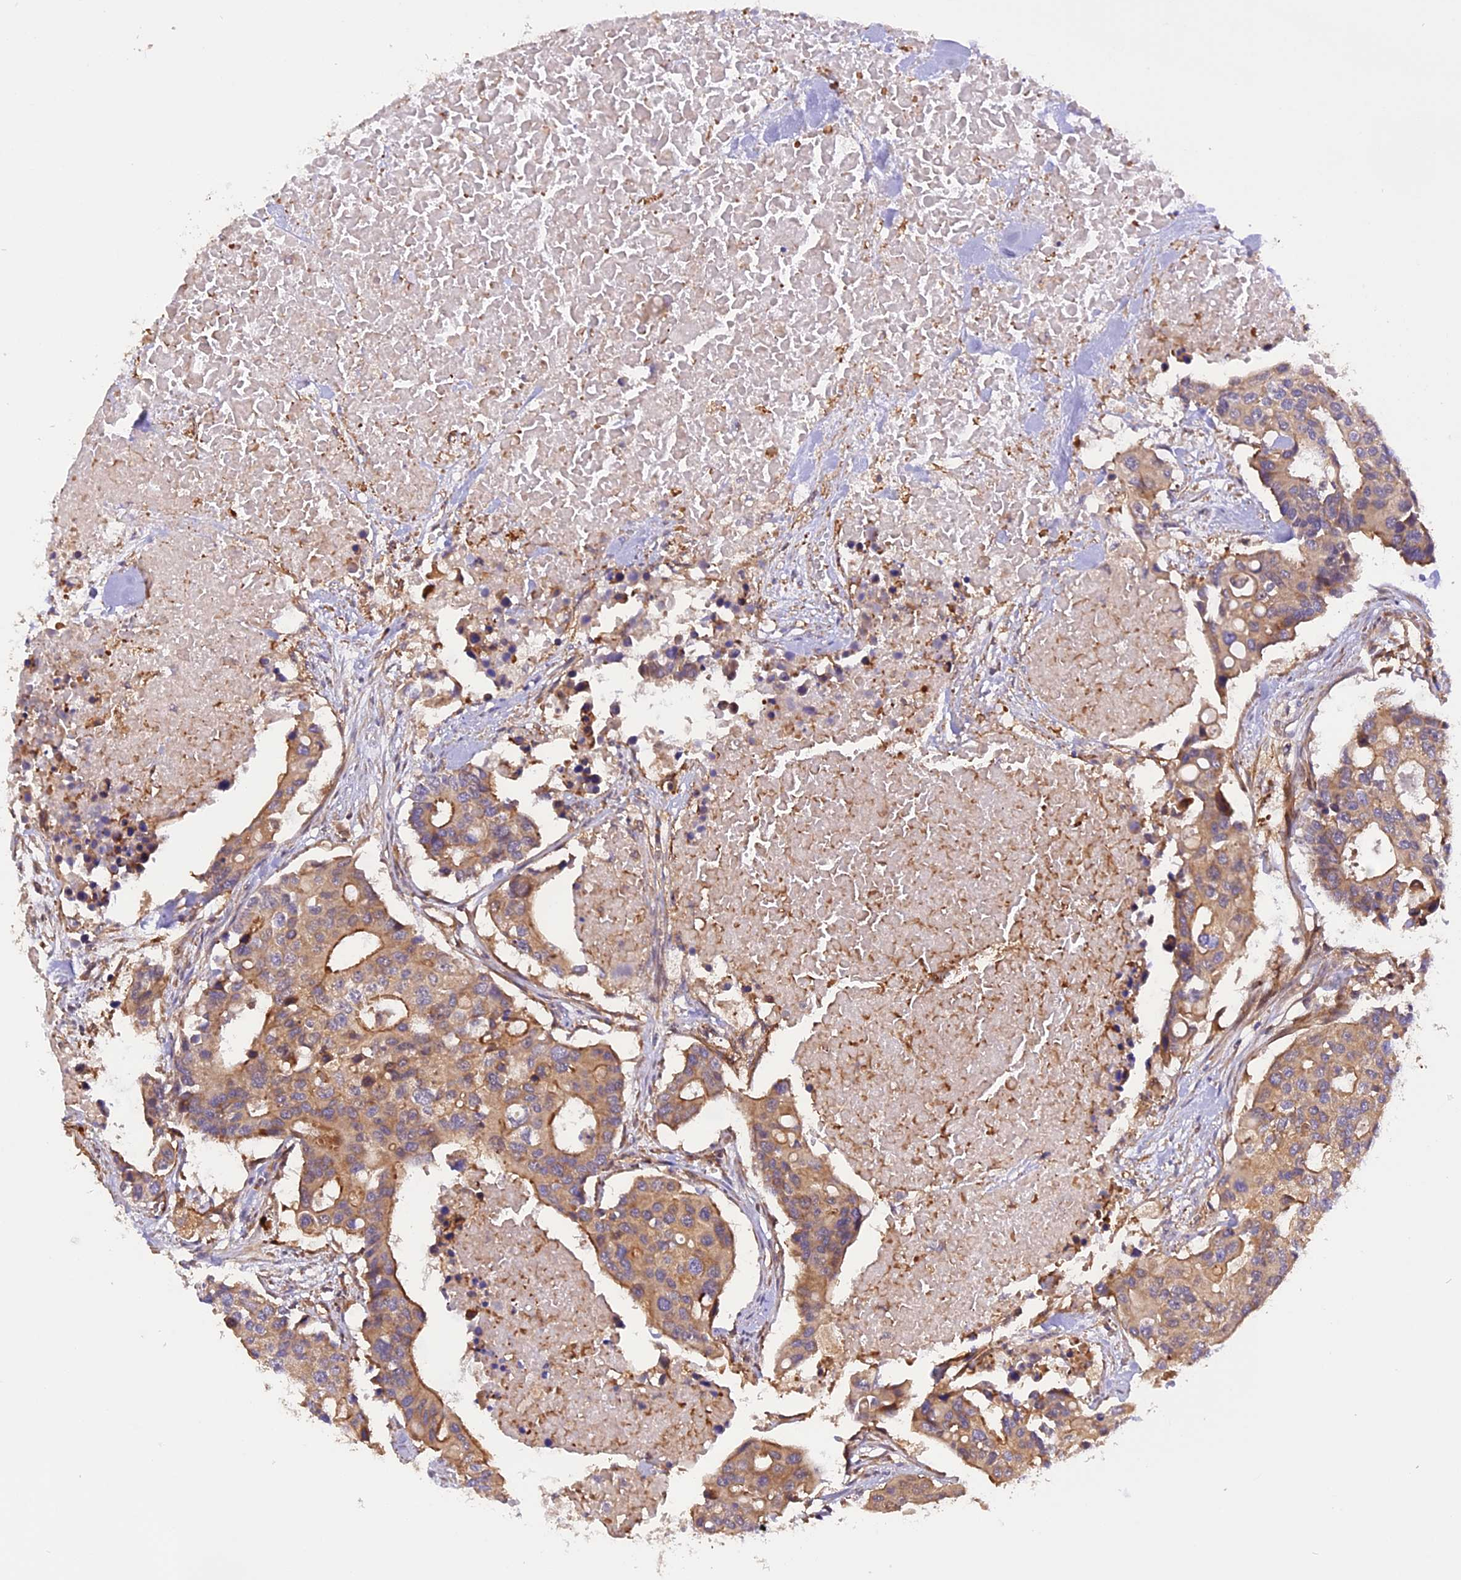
{"staining": {"intensity": "moderate", "quantity": ">75%", "location": "cytoplasmic/membranous"}, "tissue": "colorectal cancer", "cell_type": "Tumor cells", "image_type": "cancer", "snomed": [{"axis": "morphology", "description": "Adenocarcinoma, NOS"}, {"axis": "topography", "description": "Colon"}], "caption": "Human colorectal cancer stained with a brown dye displays moderate cytoplasmic/membranous positive expression in approximately >75% of tumor cells.", "gene": "C5orf22", "patient": {"sex": "male", "age": 77}}